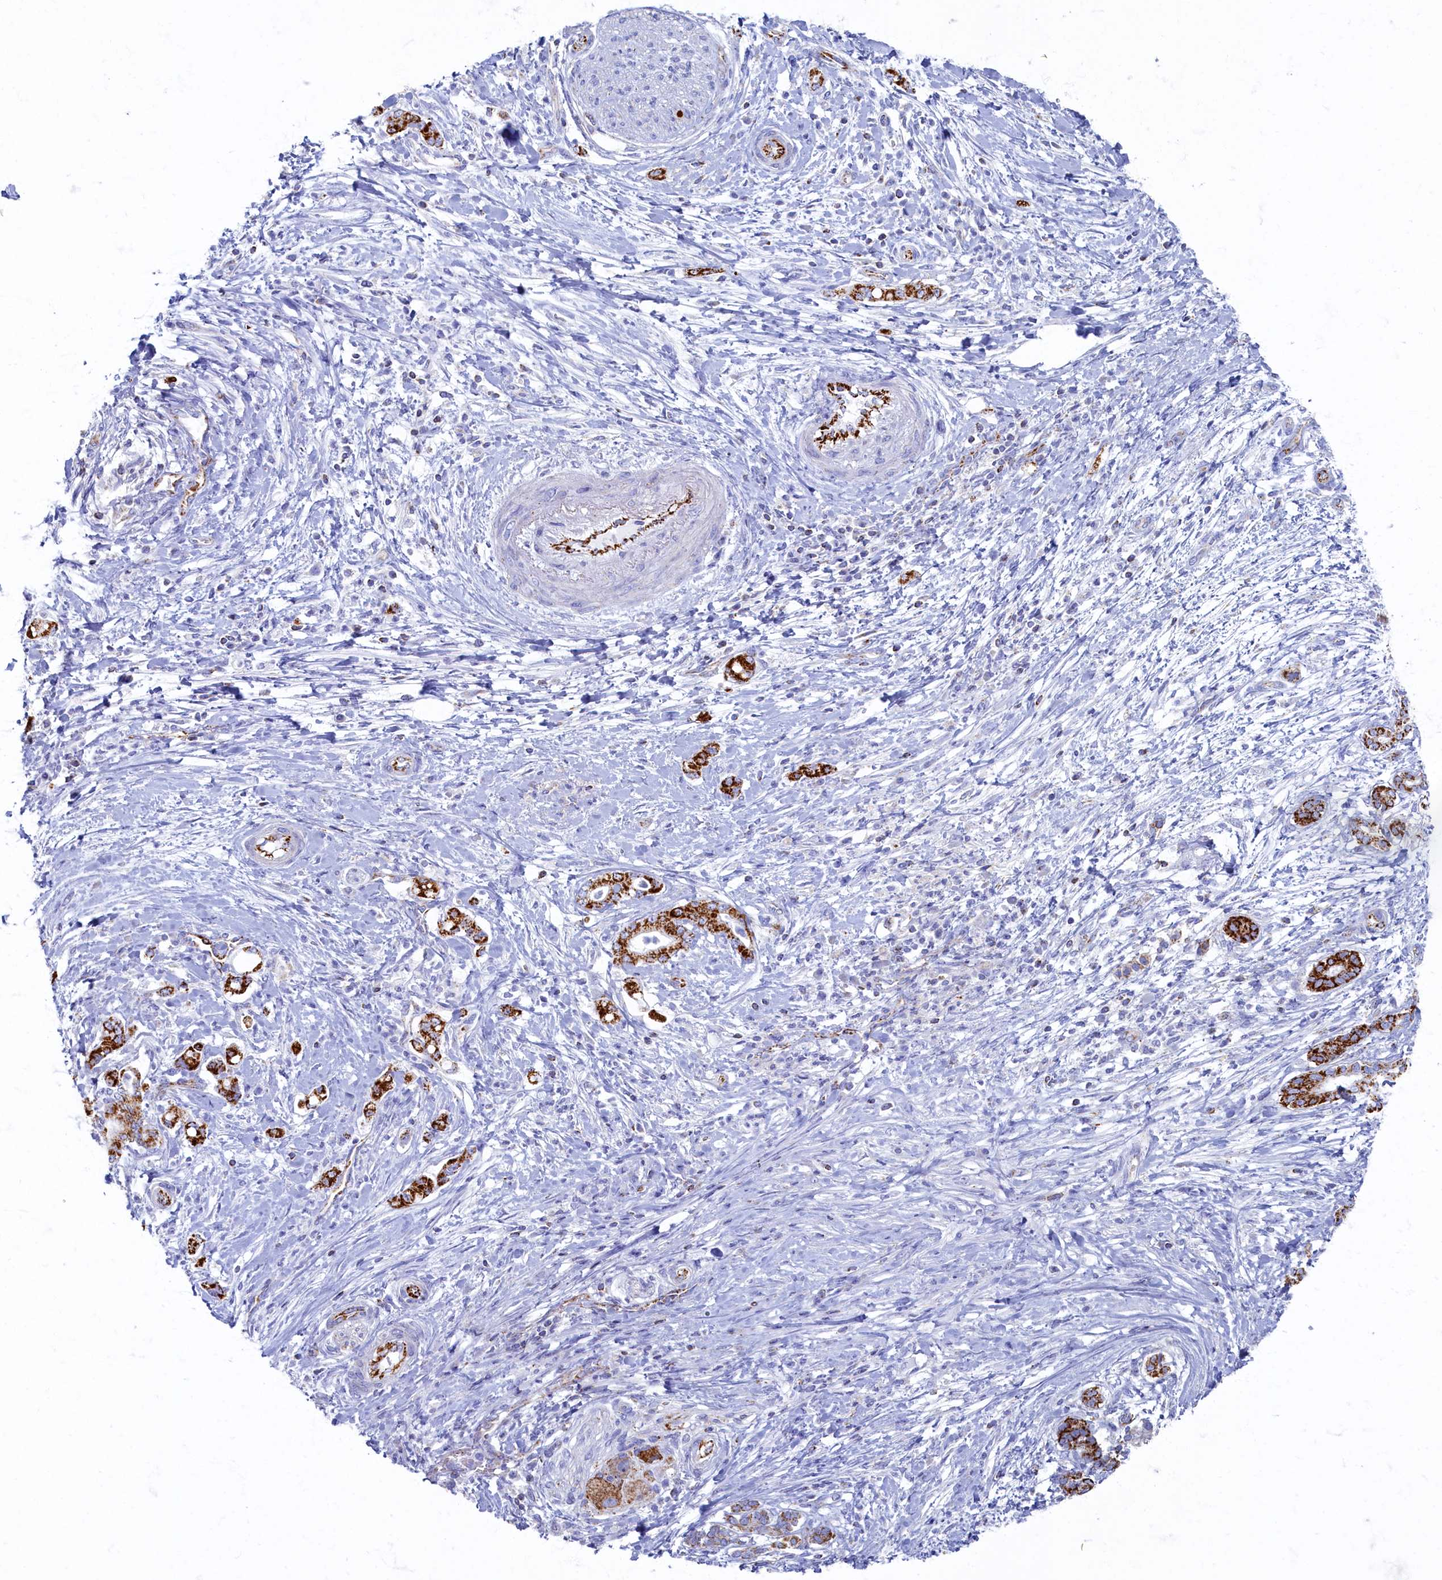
{"staining": {"intensity": "strong", "quantity": ">75%", "location": "cytoplasmic/membranous"}, "tissue": "pancreatic cancer", "cell_type": "Tumor cells", "image_type": "cancer", "snomed": [{"axis": "morphology", "description": "Adenocarcinoma, NOS"}, {"axis": "topography", "description": "Pancreas"}], "caption": "Strong cytoplasmic/membranous expression for a protein is appreciated in about >75% of tumor cells of adenocarcinoma (pancreatic) using IHC.", "gene": "OCIAD2", "patient": {"sex": "female", "age": 55}}